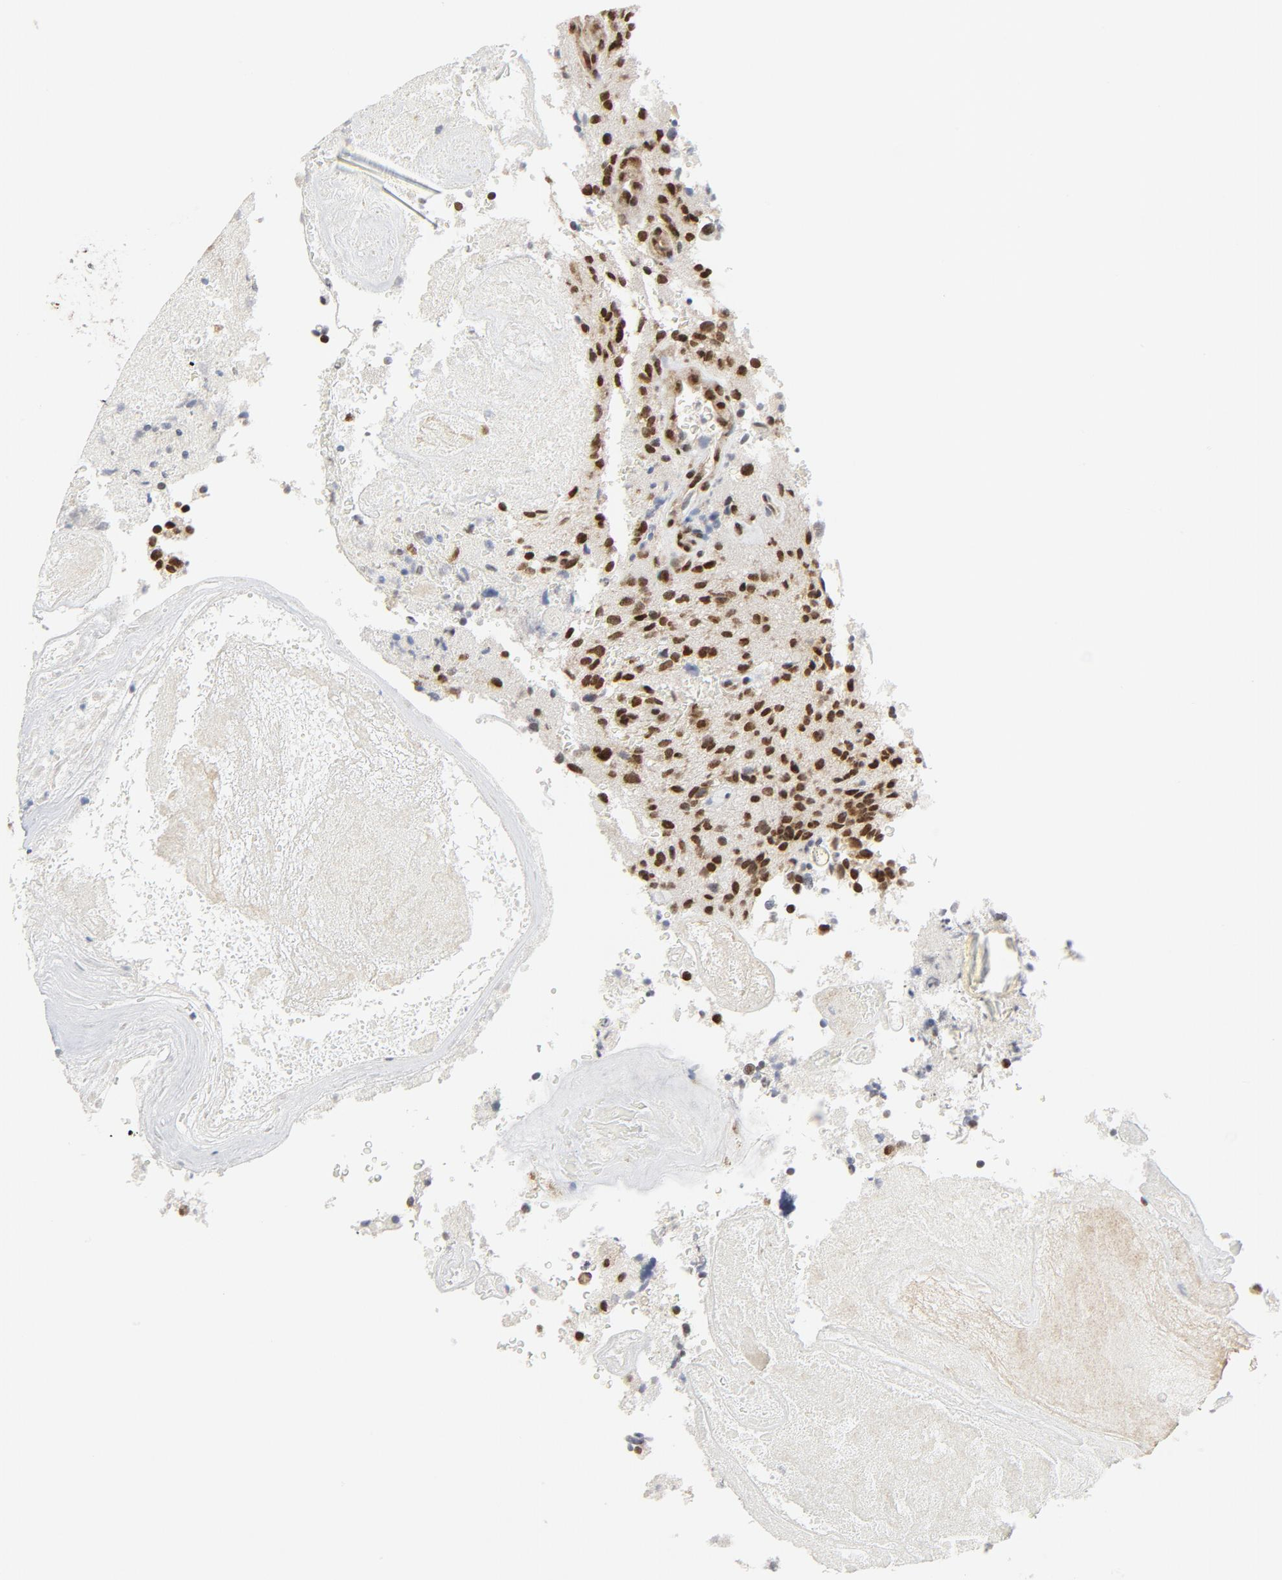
{"staining": {"intensity": "strong", "quantity": ">75%", "location": "nuclear"}, "tissue": "glioma", "cell_type": "Tumor cells", "image_type": "cancer", "snomed": [{"axis": "morphology", "description": "Normal tissue, NOS"}, {"axis": "morphology", "description": "Glioma, malignant, High grade"}, {"axis": "topography", "description": "Cerebral cortex"}], "caption": "Malignant glioma (high-grade) was stained to show a protein in brown. There is high levels of strong nuclear positivity in approximately >75% of tumor cells.", "gene": "ERCC1", "patient": {"sex": "male", "age": 75}}